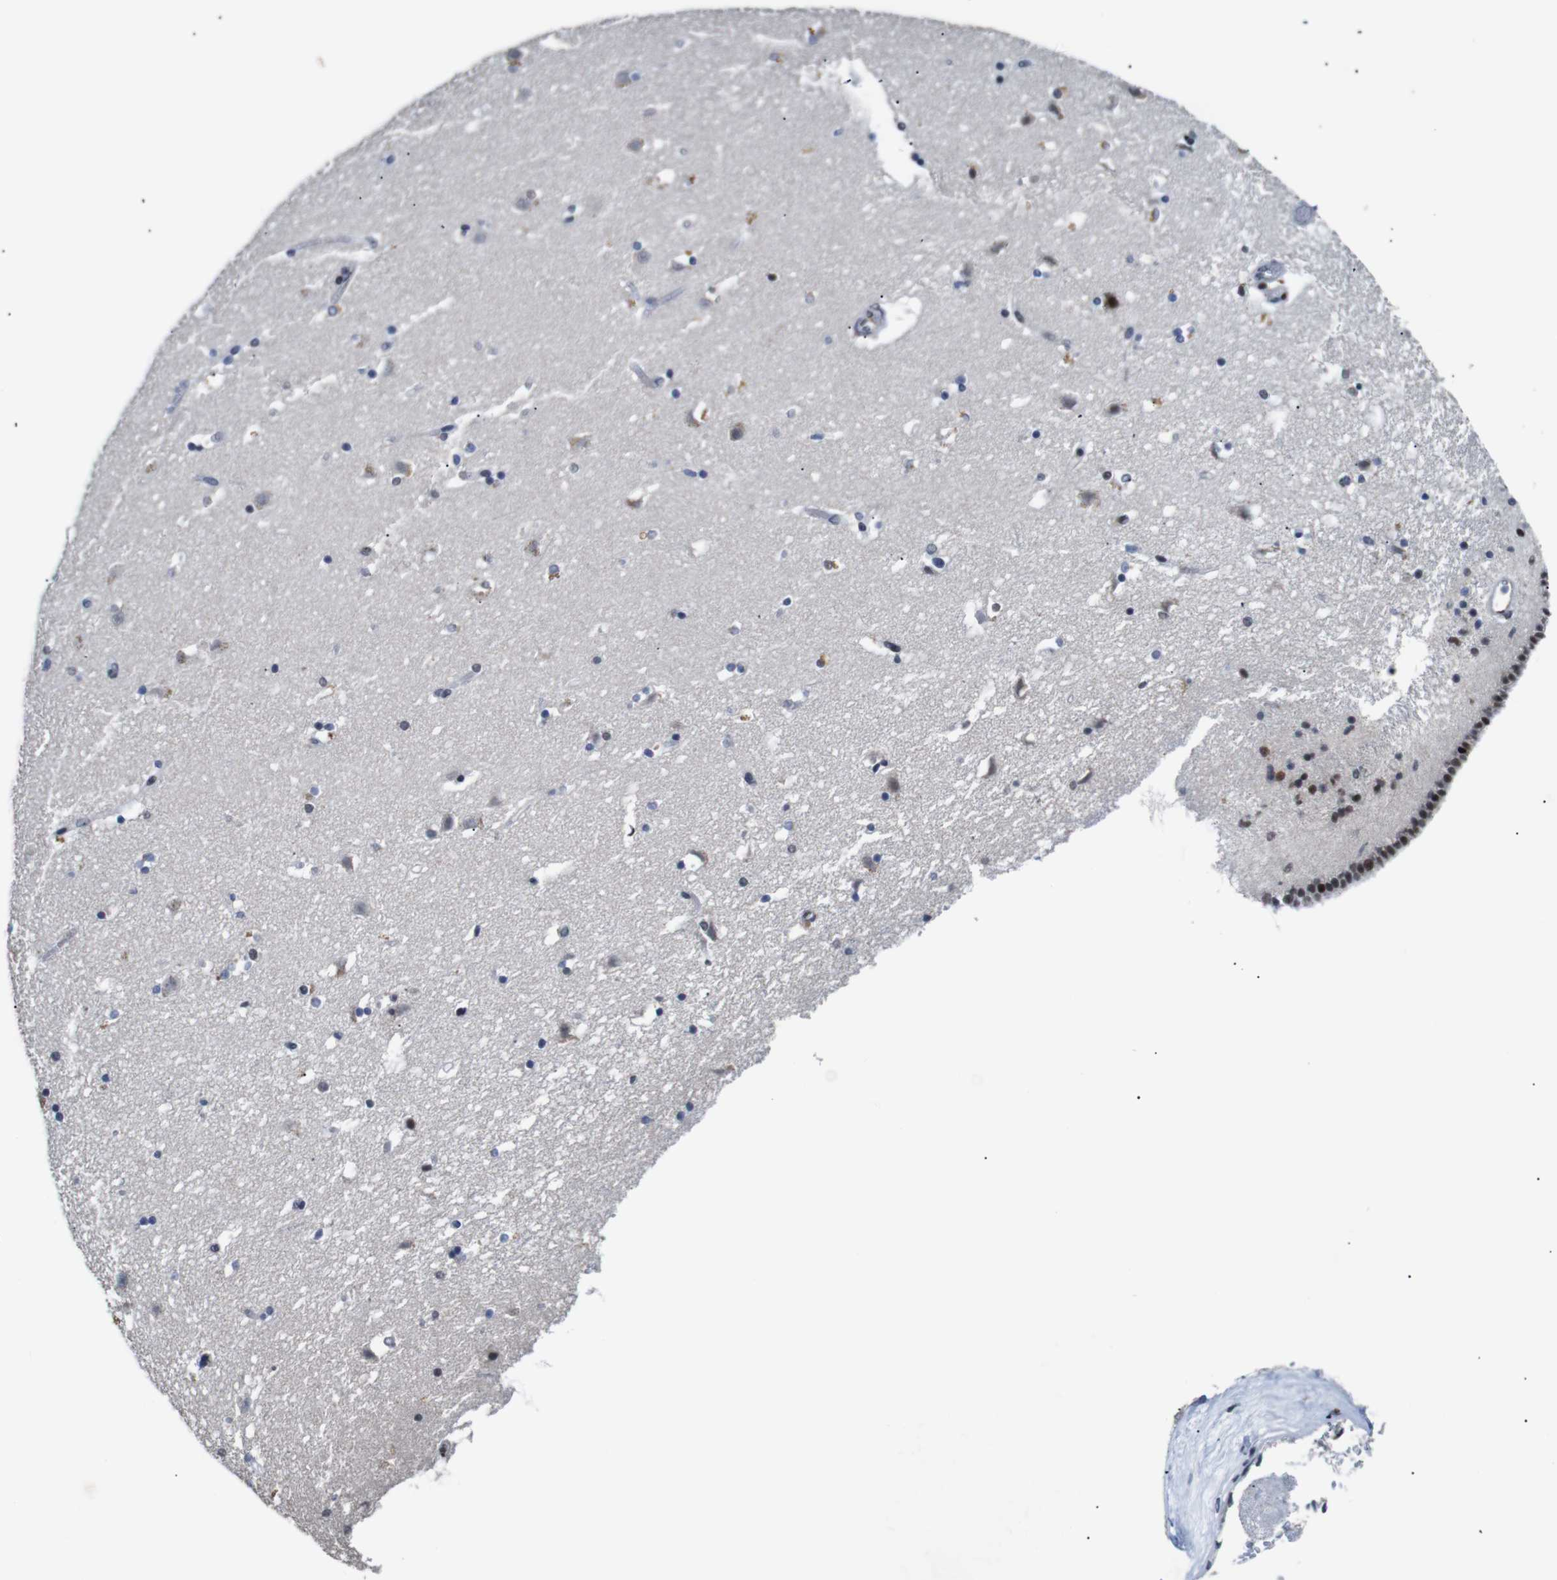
{"staining": {"intensity": "moderate", "quantity": "25%-75%", "location": "cytoplasmic/membranous,nuclear"}, "tissue": "caudate", "cell_type": "Glial cells", "image_type": "normal", "snomed": [{"axis": "morphology", "description": "Normal tissue, NOS"}, {"axis": "topography", "description": "Lateral ventricle wall"}], "caption": "Immunohistochemical staining of benign caudate reveals medium levels of moderate cytoplasmic/membranous,nuclear expression in about 25%-75% of glial cells.", "gene": "EIF4G1", "patient": {"sex": "male", "age": 45}}